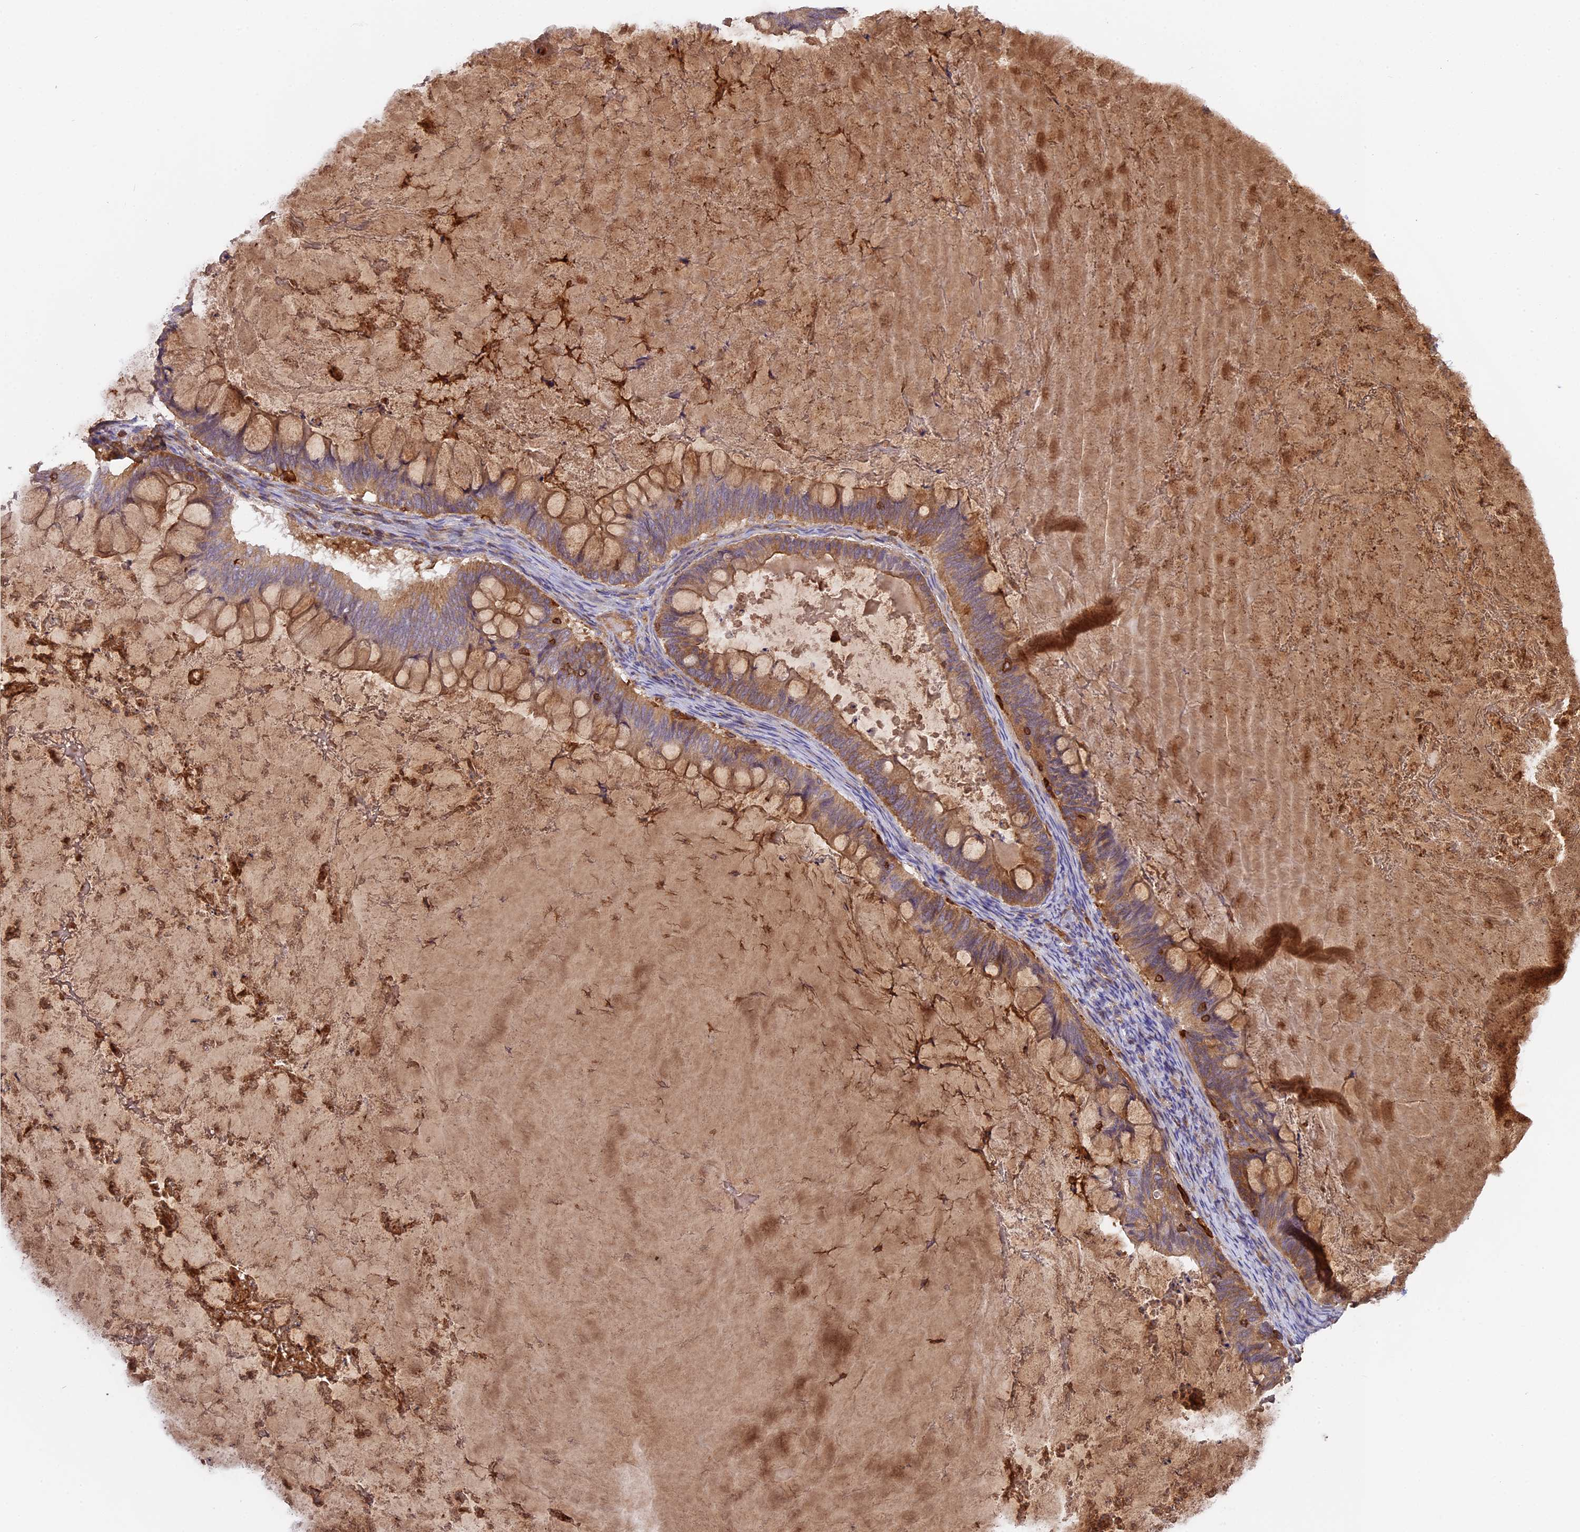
{"staining": {"intensity": "moderate", "quantity": ">75%", "location": "cytoplasmic/membranous"}, "tissue": "ovarian cancer", "cell_type": "Tumor cells", "image_type": "cancer", "snomed": [{"axis": "morphology", "description": "Cystadenocarcinoma, mucinous, NOS"}, {"axis": "topography", "description": "Ovary"}], "caption": "Mucinous cystadenocarcinoma (ovarian) stained with a brown dye reveals moderate cytoplasmic/membranous positive positivity in approximately >75% of tumor cells.", "gene": "MYO9B", "patient": {"sex": "female", "age": 61}}